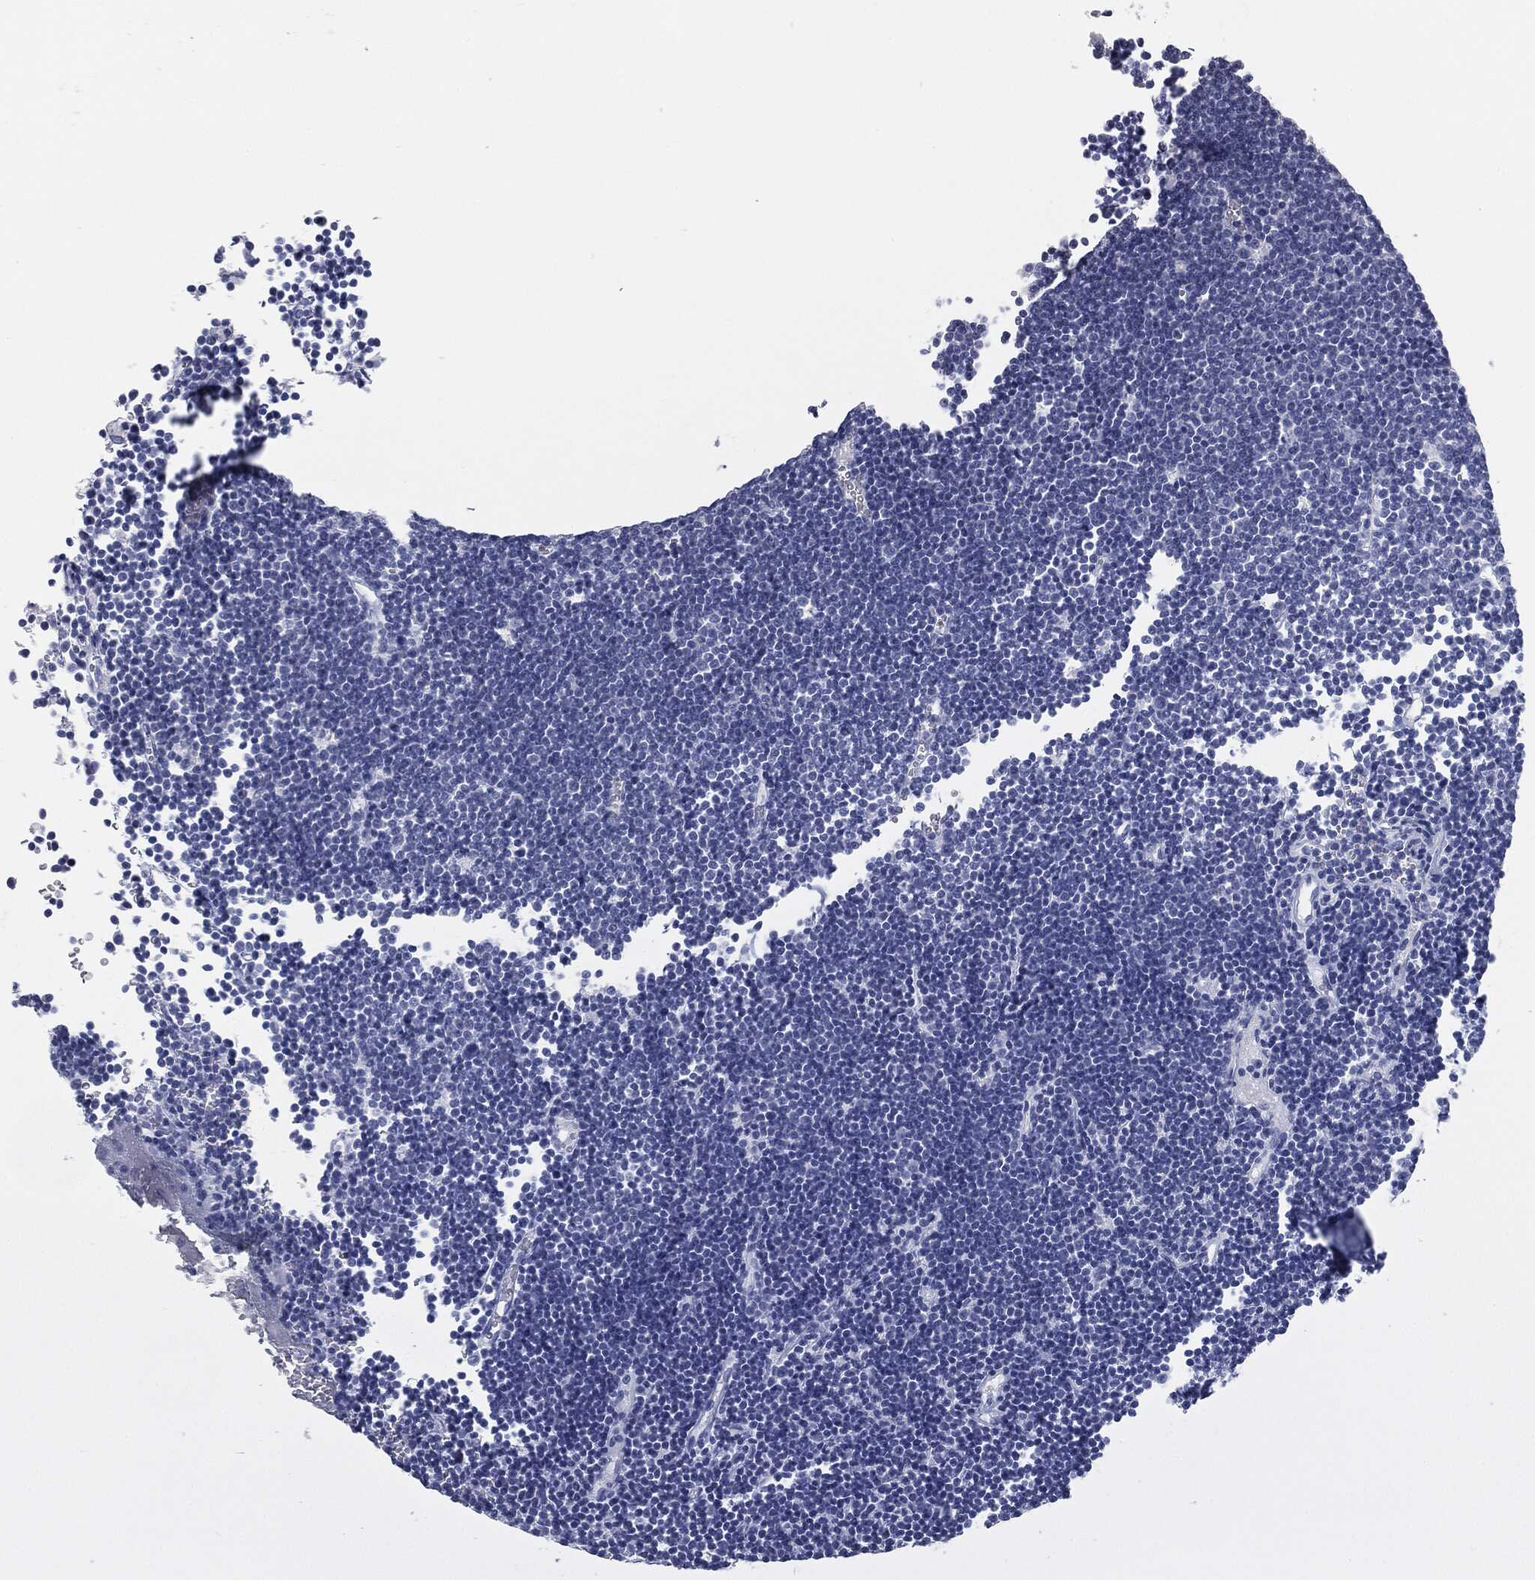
{"staining": {"intensity": "negative", "quantity": "none", "location": "none"}, "tissue": "lymphoma", "cell_type": "Tumor cells", "image_type": "cancer", "snomed": [{"axis": "morphology", "description": "Malignant lymphoma, non-Hodgkin's type, Low grade"}, {"axis": "topography", "description": "Brain"}], "caption": "There is no significant positivity in tumor cells of lymphoma.", "gene": "MUC5AC", "patient": {"sex": "female", "age": 66}}